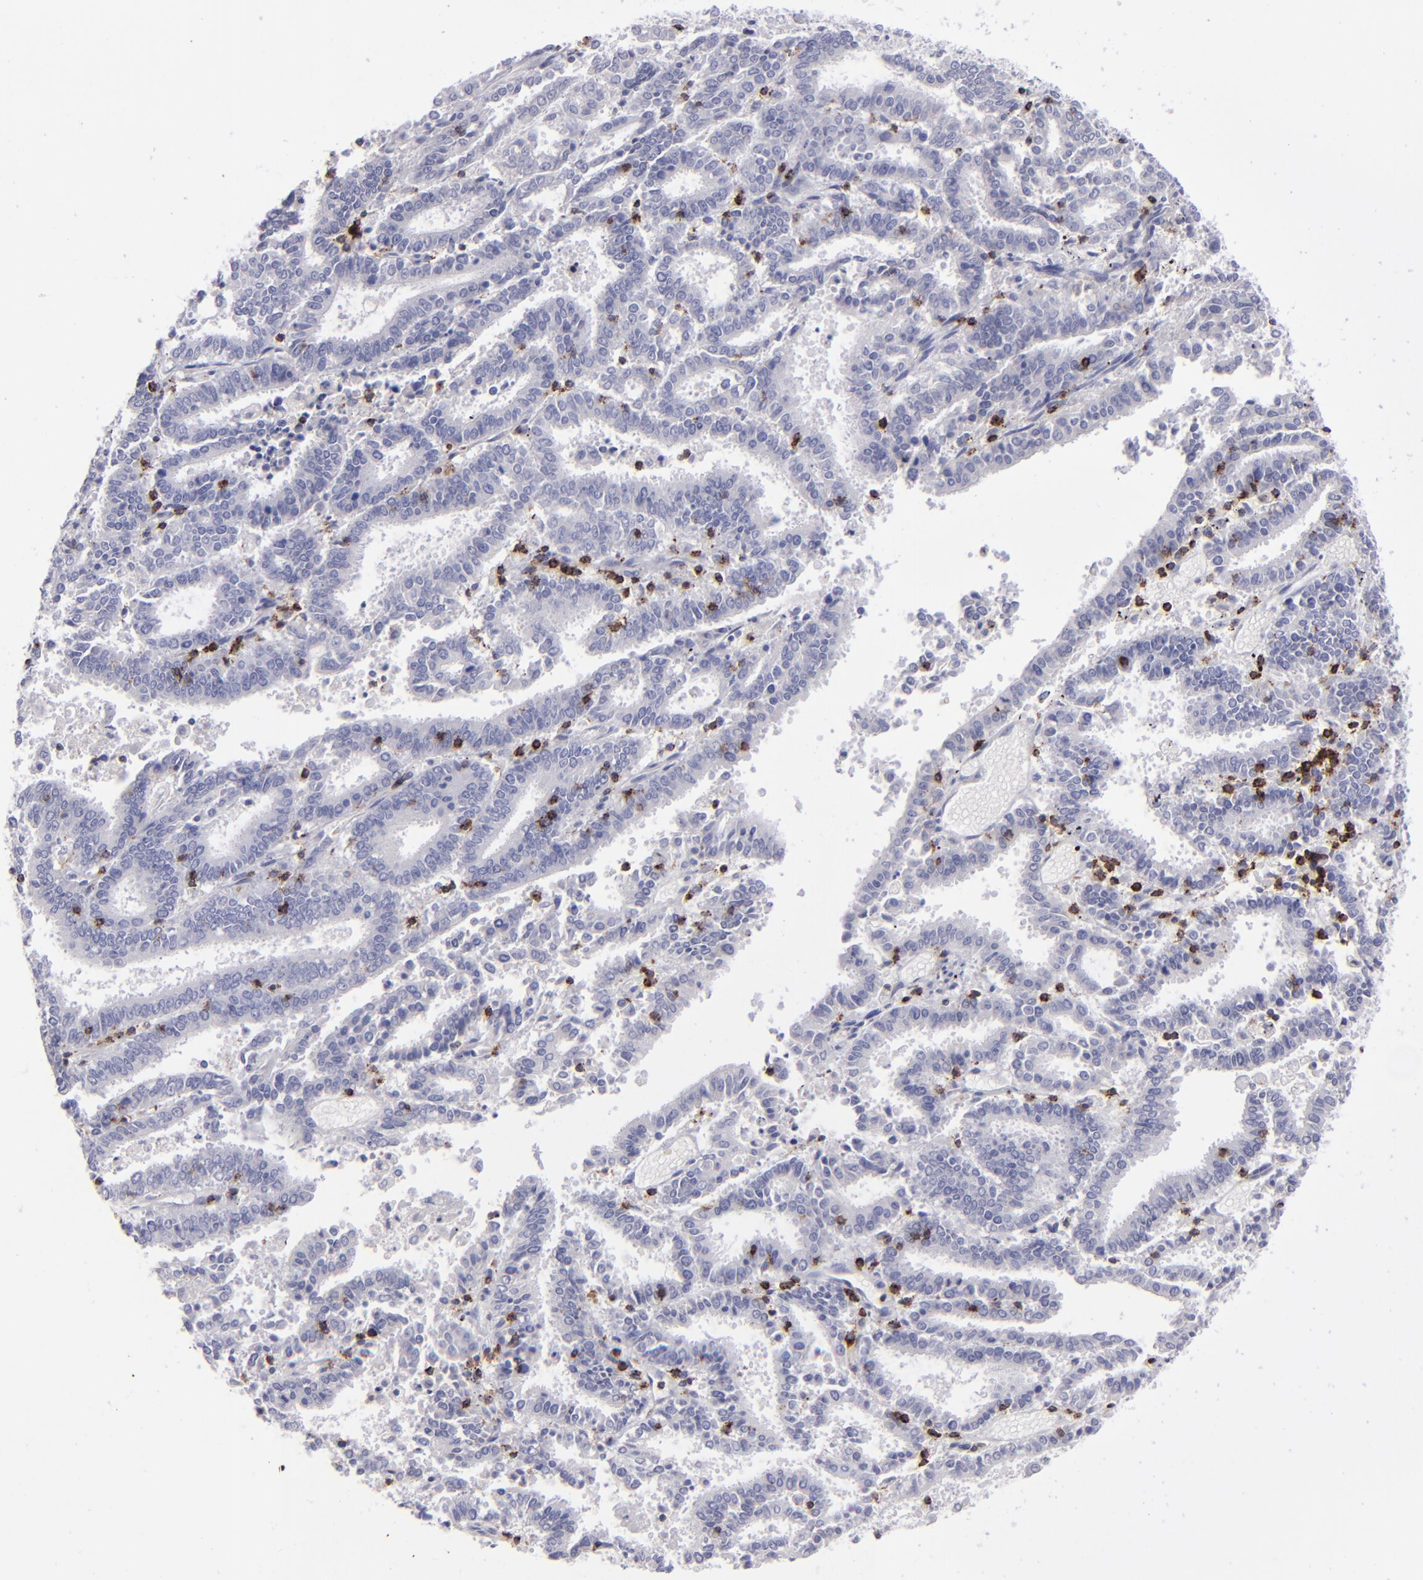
{"staining": {"intensity": "negative", "quantity": "none", "location": "none"}, "tissue": "endometrial cancer", "cell_type": "Tumor cells", "image_type": "cancer", "snomed": [{"axis": "morphology", "description": "Adenocarcinoma, NOS"}, {"axis": "topography", "description": "Uterus"}], "caption": "Adenocarcinoma (endometrial) was stained to show a protein in brown. There is no significant positivity in tumor cells. Brightfield microscopy of immunohistochemistry (IHC) stained with DAB (3,3'-diaminobenzidine) (brown) and hematoxylin (blue), captured at high magnification.", "gene": "CD2", "patient": {"sex": "female", "age": 83}}